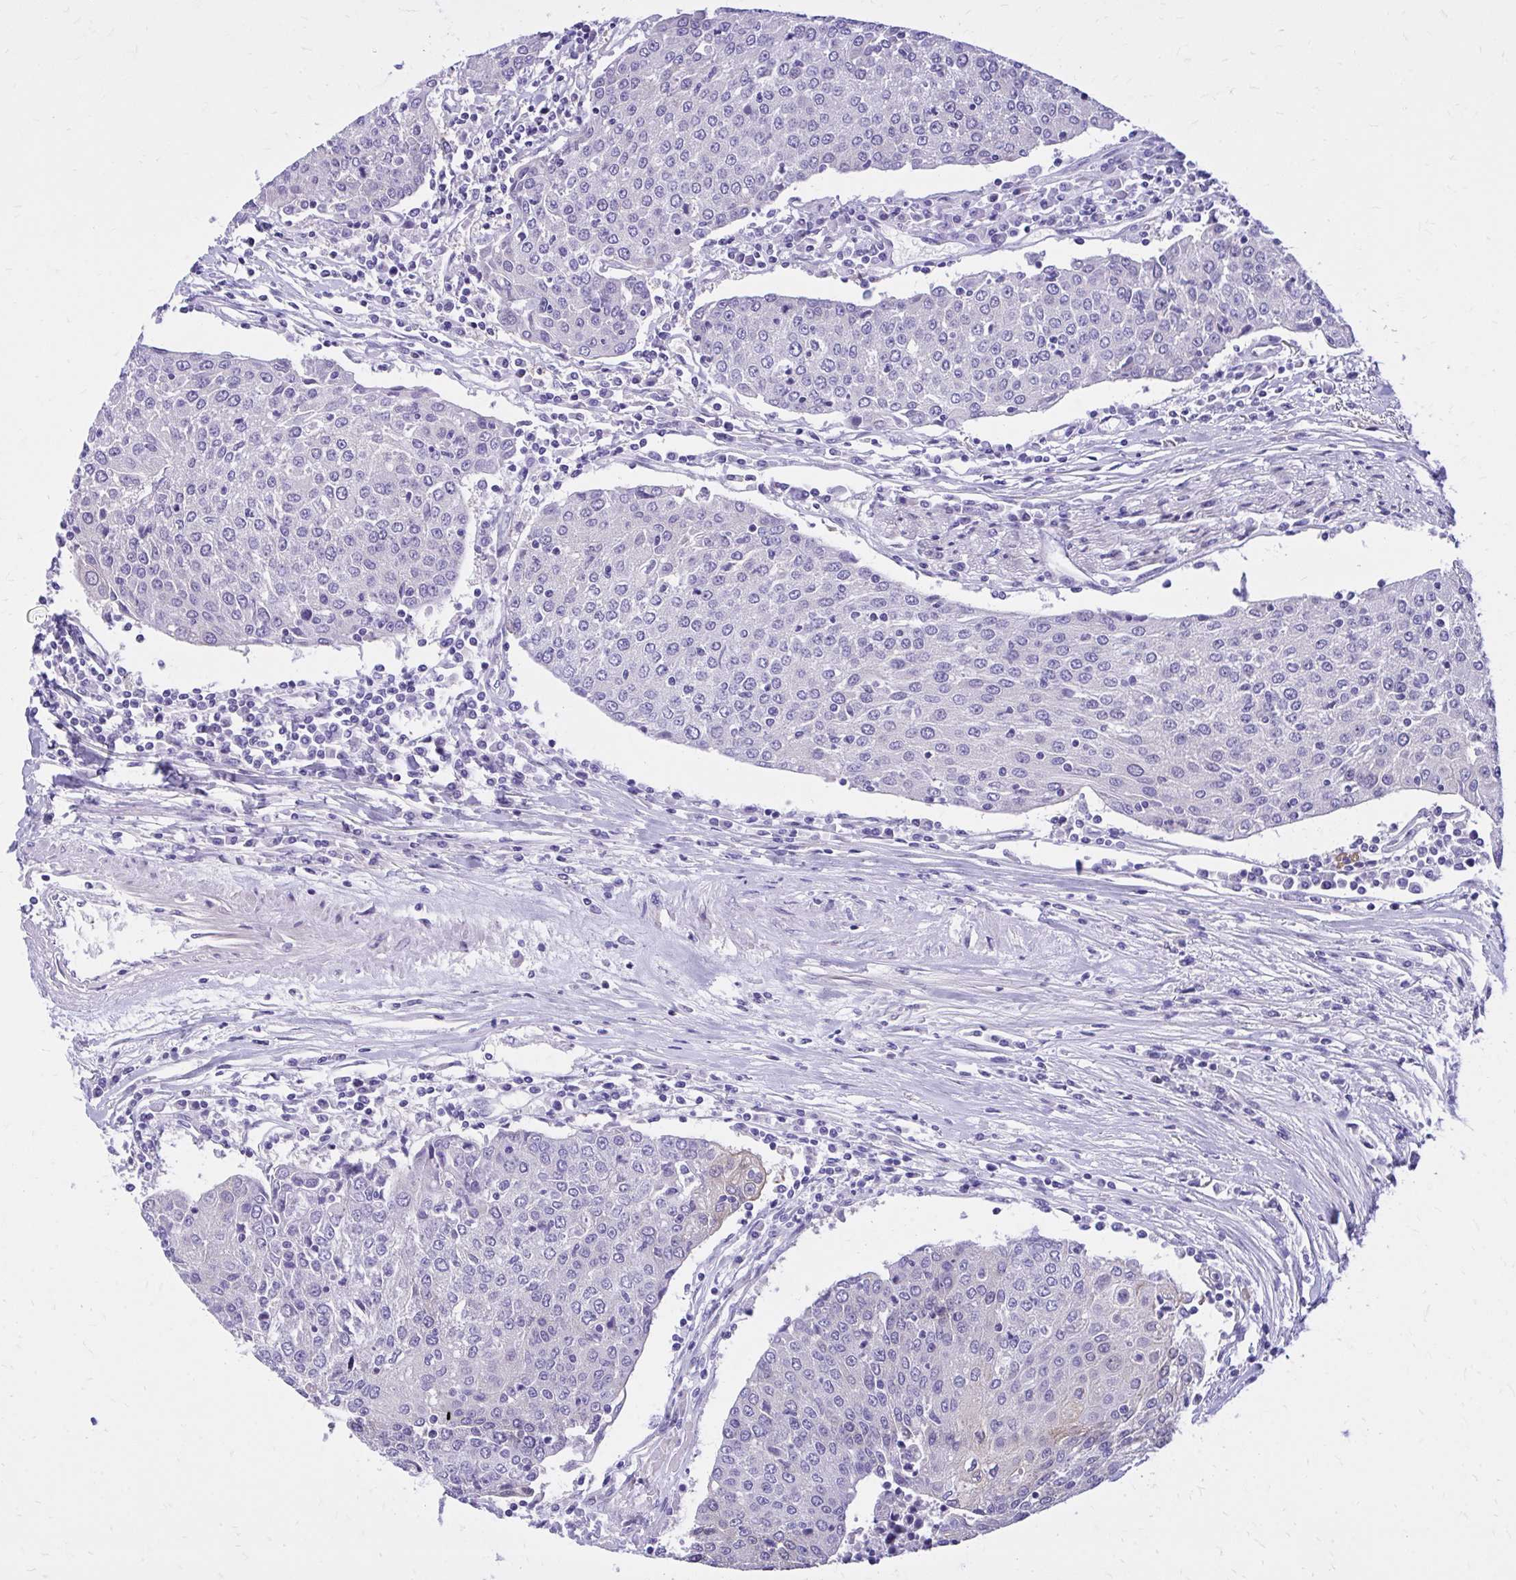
{"staining": {"intensity": "negative", "quantity": "none", "location": "none"}, "tissue": "urothelial cancer", "cell_type": "Tumor cells", "image_type": "cancer", "snomed": [{"axis": "morphology", "description": "Urothelial carcinoma, High grade"}, {"axis": "topography", "description": "Urinary bladder"}], "caption": "DAB (3,3'-diaminobenzidine) immunohistochemical staining of human urothelial cancer shows no significant expression in tumor cells.", "gene": "ADAMTSL1", "patient": {"sex": "female", "age": 85}}